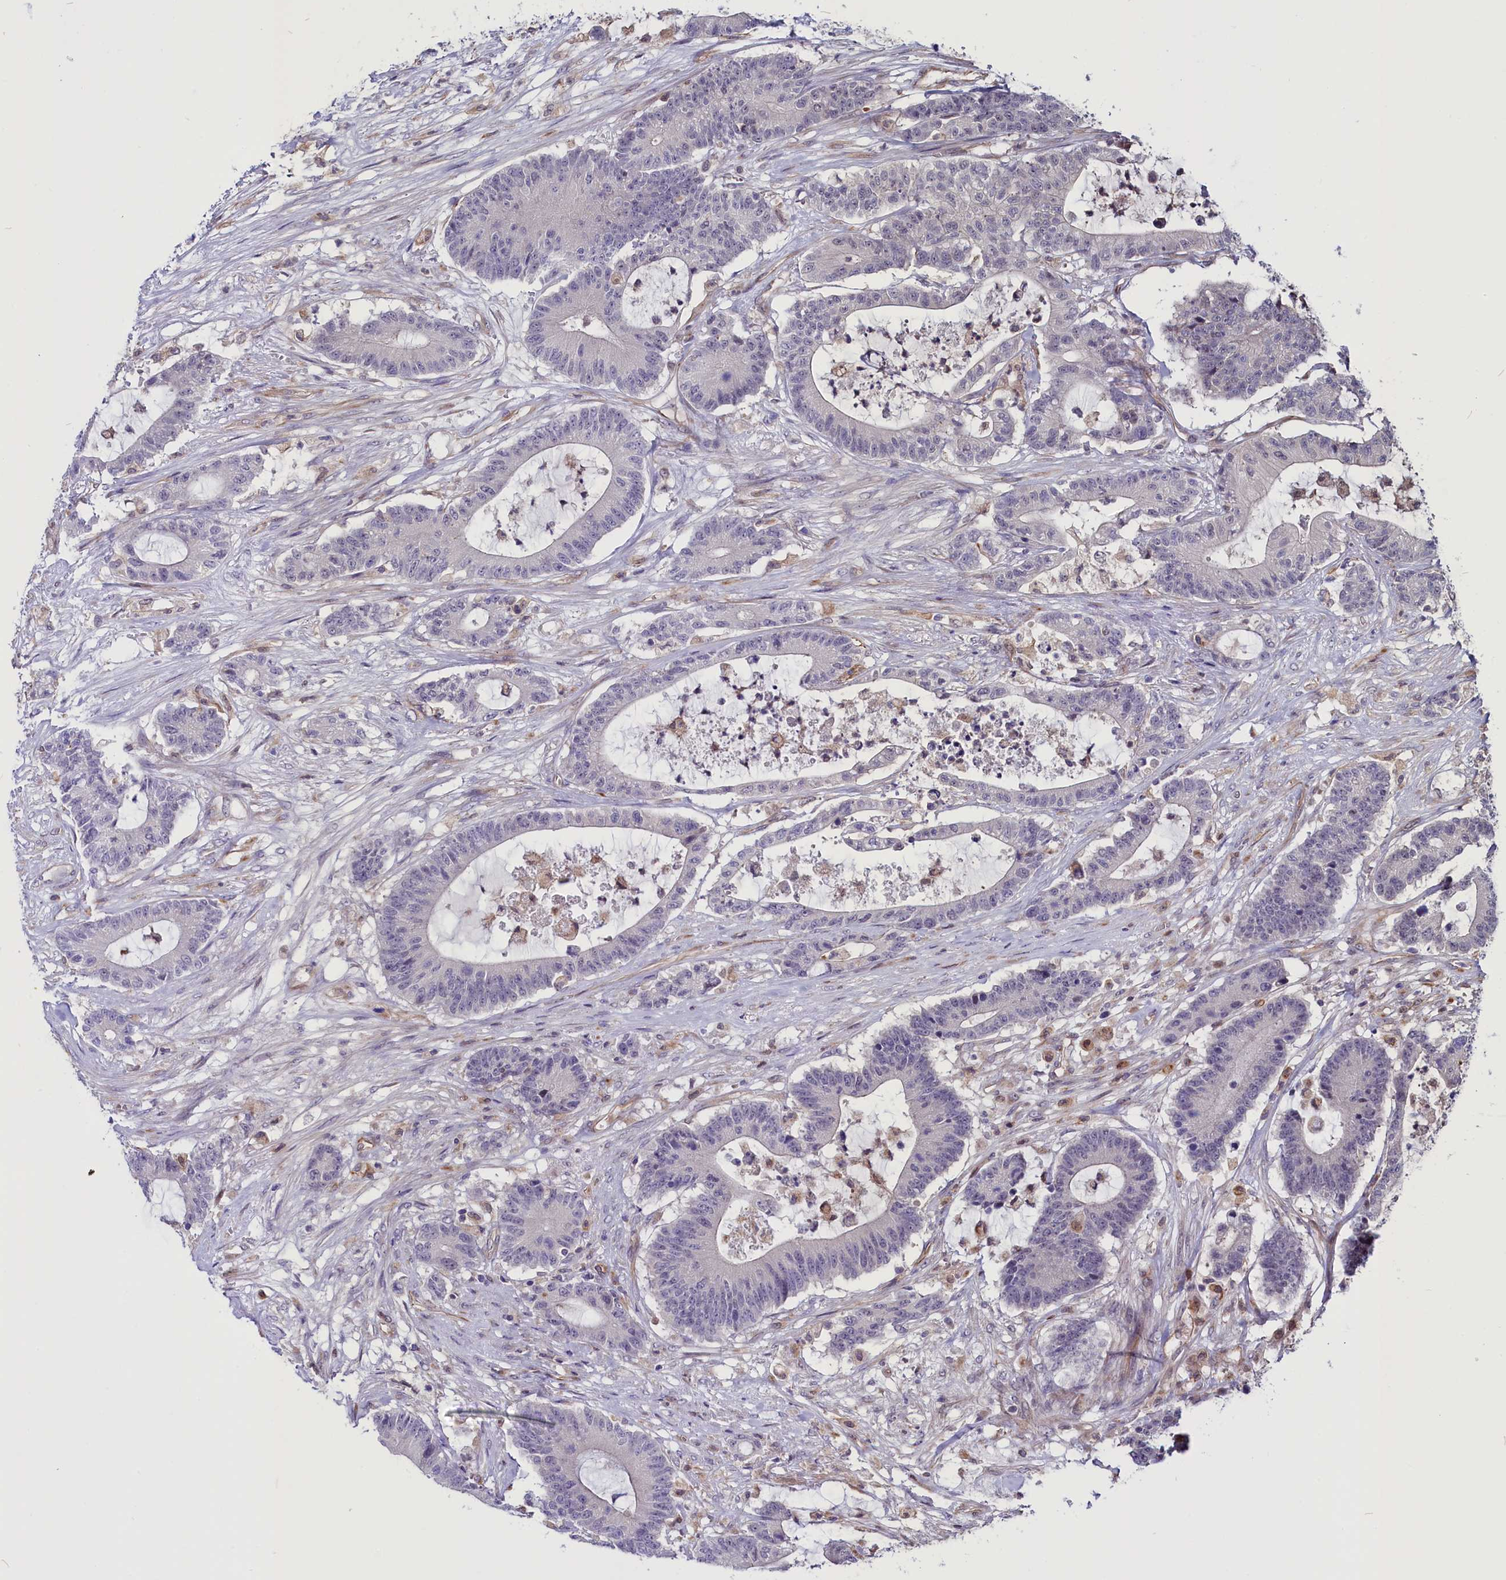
{"staining": {"intensity": "negative", "quantity": "none", "location": "none"}, "tissue": "colorectal cancer", "cell_type": "Tumor cells", "image_type": "cancer", "snomed": [{"axis": "morphology", "description": "Adenocarcinoma, NOS"}, {"axis": "topography", "description": "Colon"}], "caption": "Immunohistochemistry micrograph of neoplastic tissue: colorectal cancer (adenocarcinoma) stained with DAB (3,3'-diaminobenzidine) exhibits no significant protein positivity in tumor cells. Brightfield microscopy of immunohistochemistry (IHC) stained with DAB (brown) and hematoxylin (blue), captured at high magnification.", "gene": "PDILT", "patient": {"sex": "female", "age": 84}}